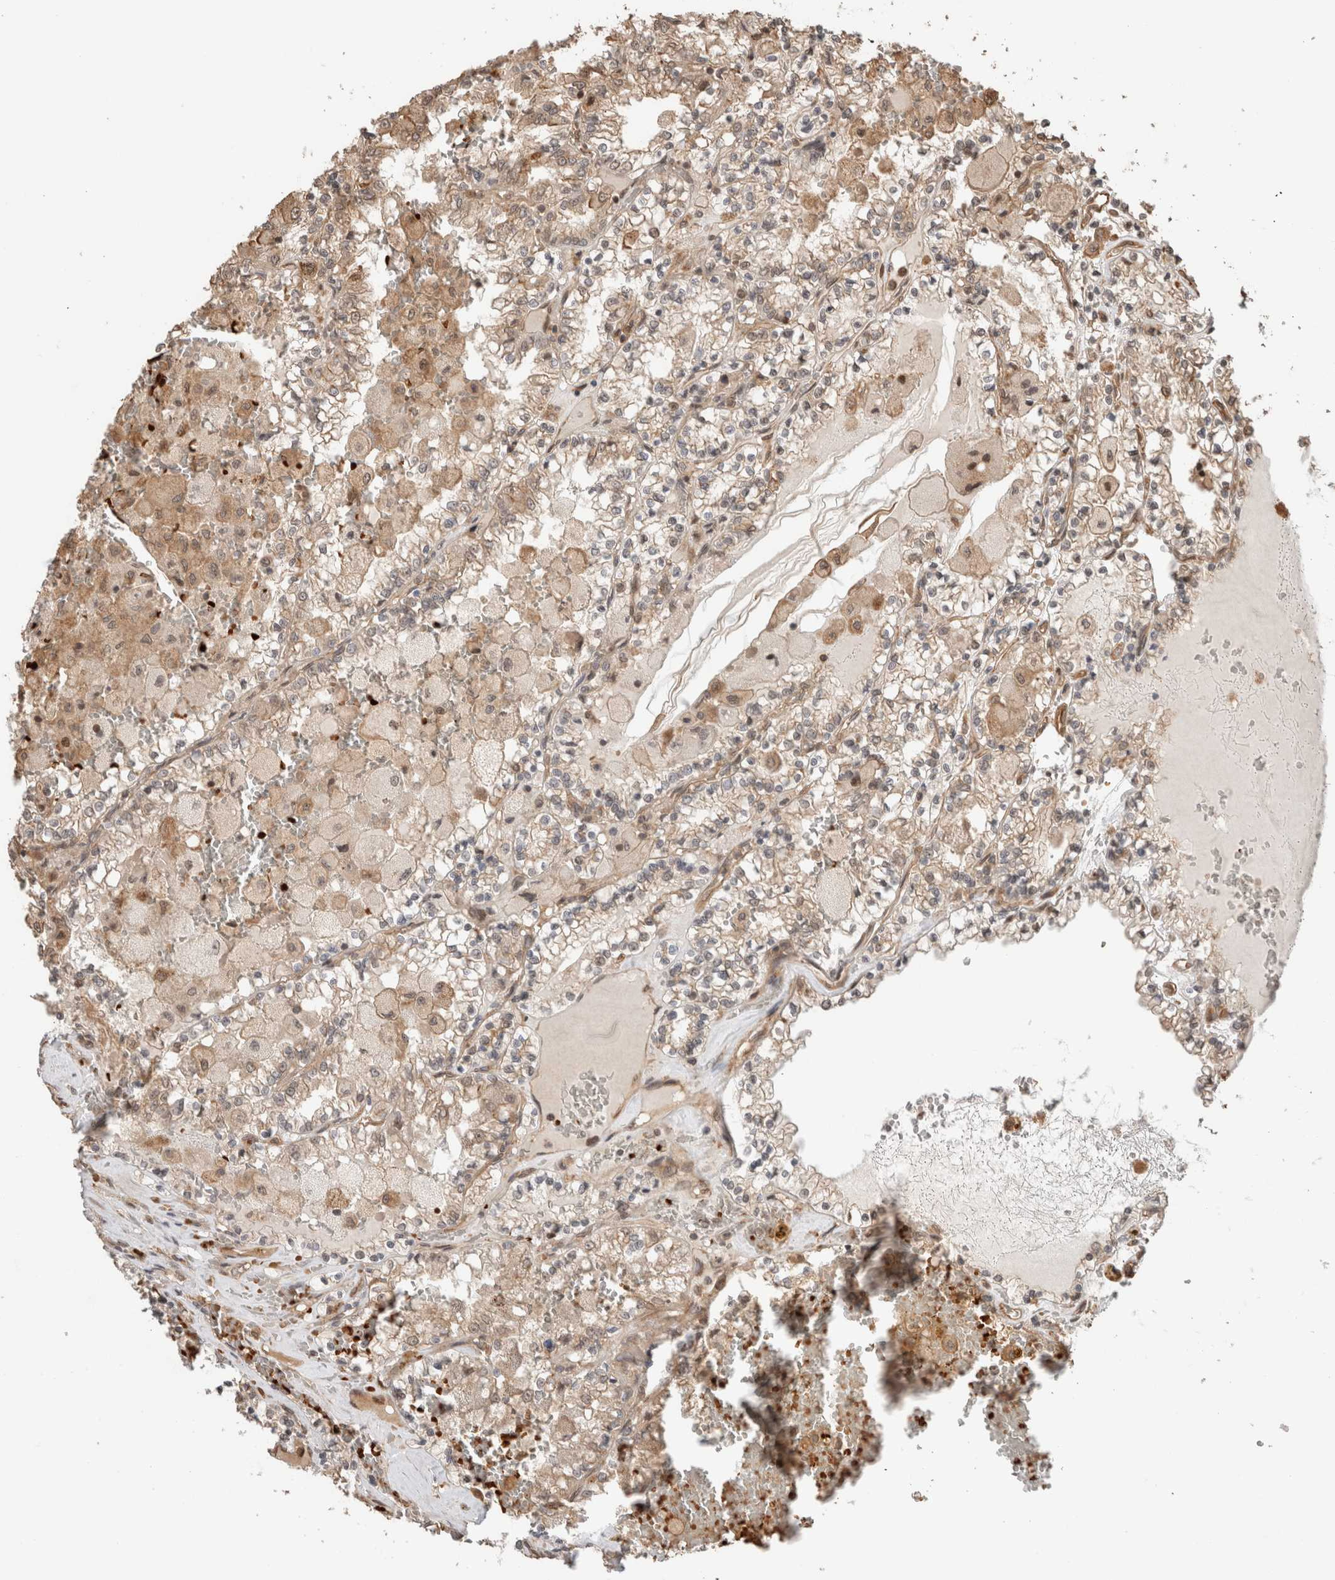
{"staining": {"intensity": "weak", "quantity": ">75%", "location": "cytoplasmic/membranous"}, "tissue": "renal cancer", "cell_type": "Tumor cells", "image_type": "cancer", "snomed": [{"axis": "morphology", "description": "Adenocarcinoma, NOS"}, {"axis": "topography", "description": "Kidney"}], "caption": "Renal cancer was stained to show a protein in brown. There is low levels of weak cytoplasmic/membranous expression in about >75% of tumor cells. (Stains: DAB (3,3'-diaminobenzidine) in brown, nuclei in blue, Microscopy: brightfield microscopy at high magnification).", "gene": "OTUD6B", "patient": {"sex": "female", "age": 56}}